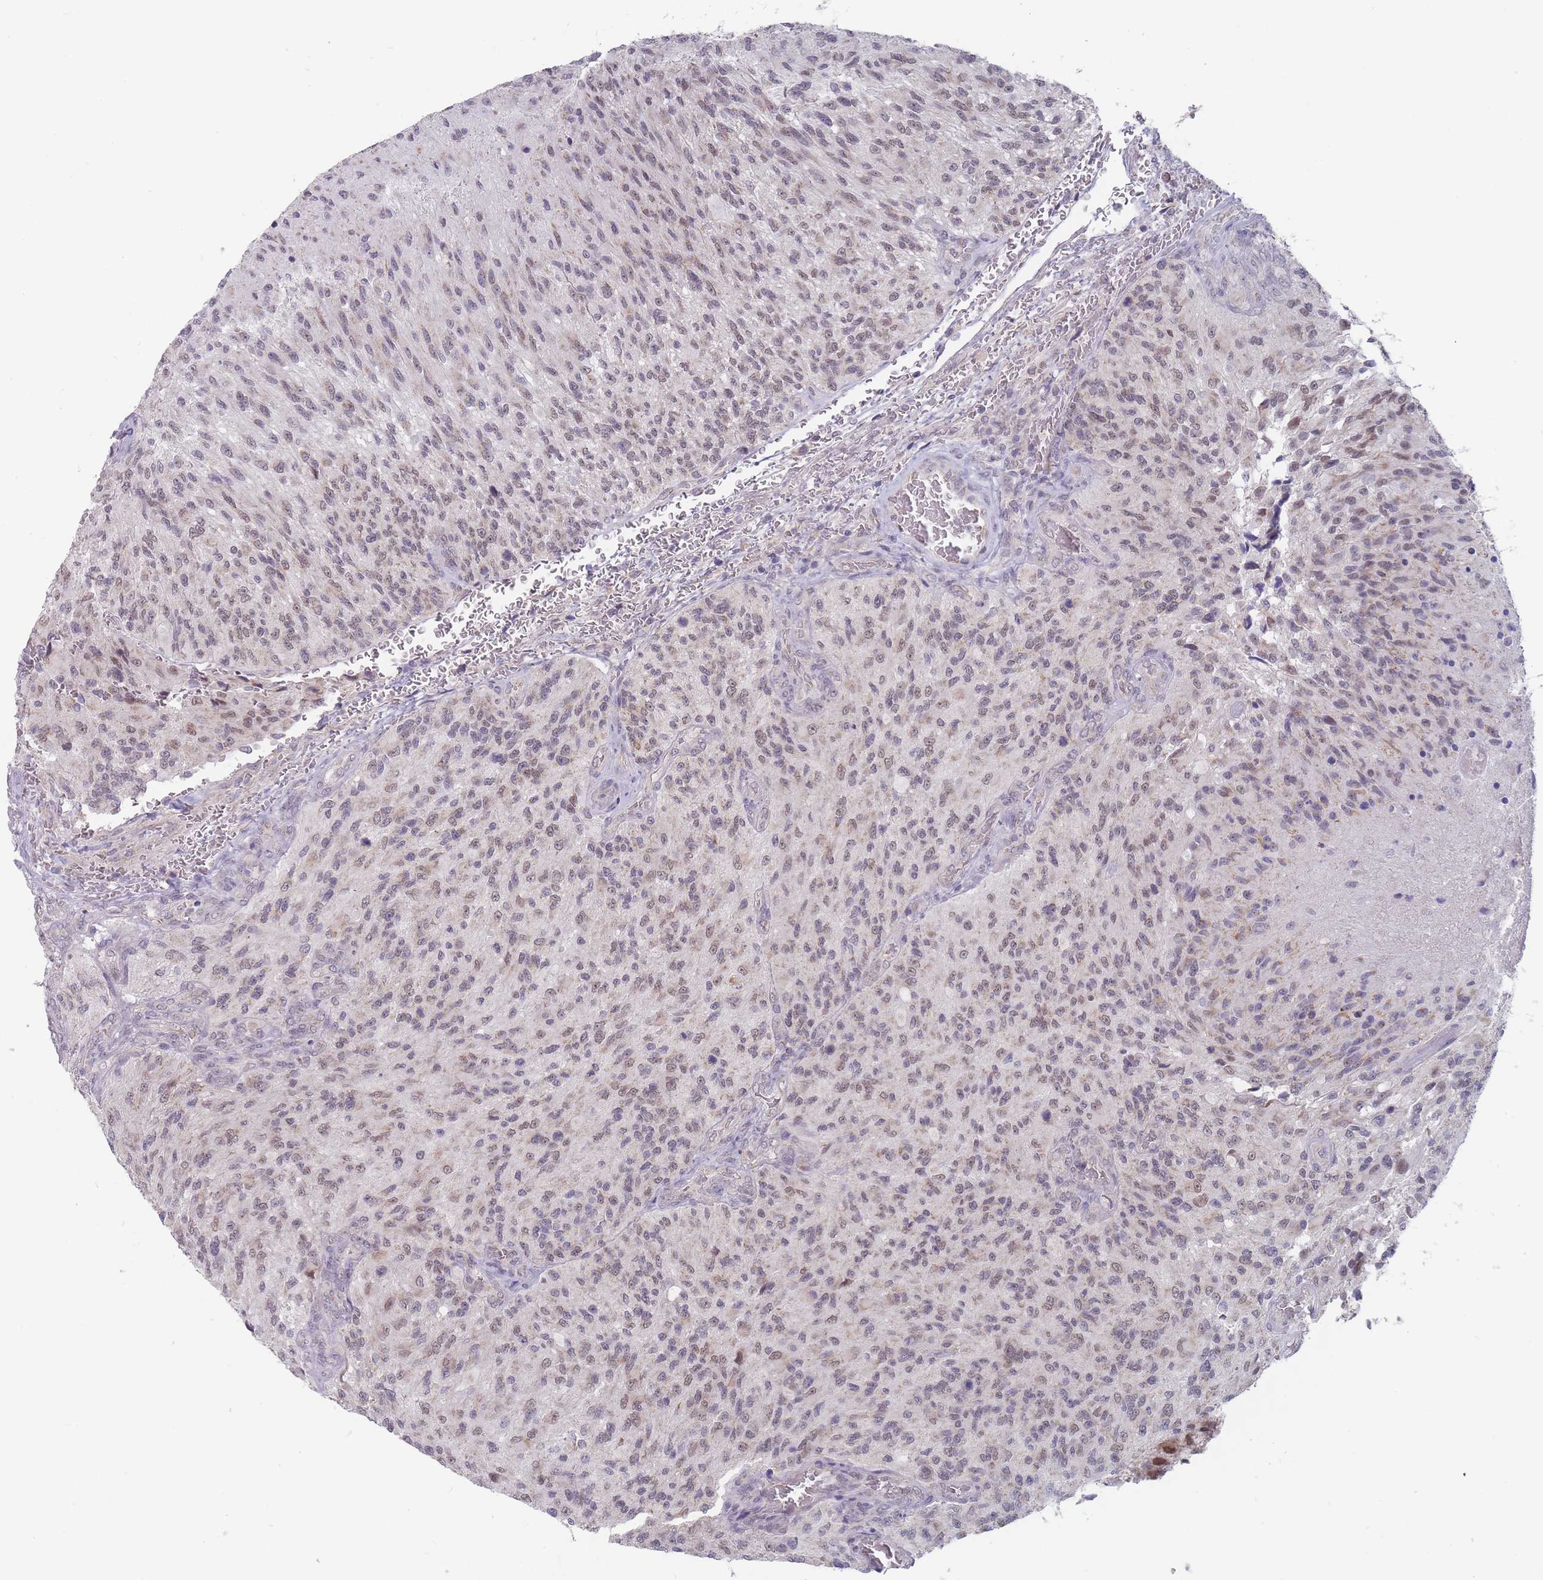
{"staining": {"intensity": "moderate", "quantity": "25%-75%", "location": "cytoplasmic/membranous,nuclear"}, "tissue": "glioma", "cell_type": "Tumor cells", "image_type": "cancer", "snomed": [{"axis": "morphology", "description": "Normal tissue, NOS"}, {"axis": "morphology", "description": "Glioma, malignant, High grade"}, {"axis": "topography", "description": "Cerebral cortex"}], "caption": "DAB immunohistochemical staining of human glioma shows moderate cytoplasmic/membranous and nuclear protein staining in approximately 25%-75% of tumor cells.", "gene": "PEX7", "patient": {"sex": "male", "age": 56}}